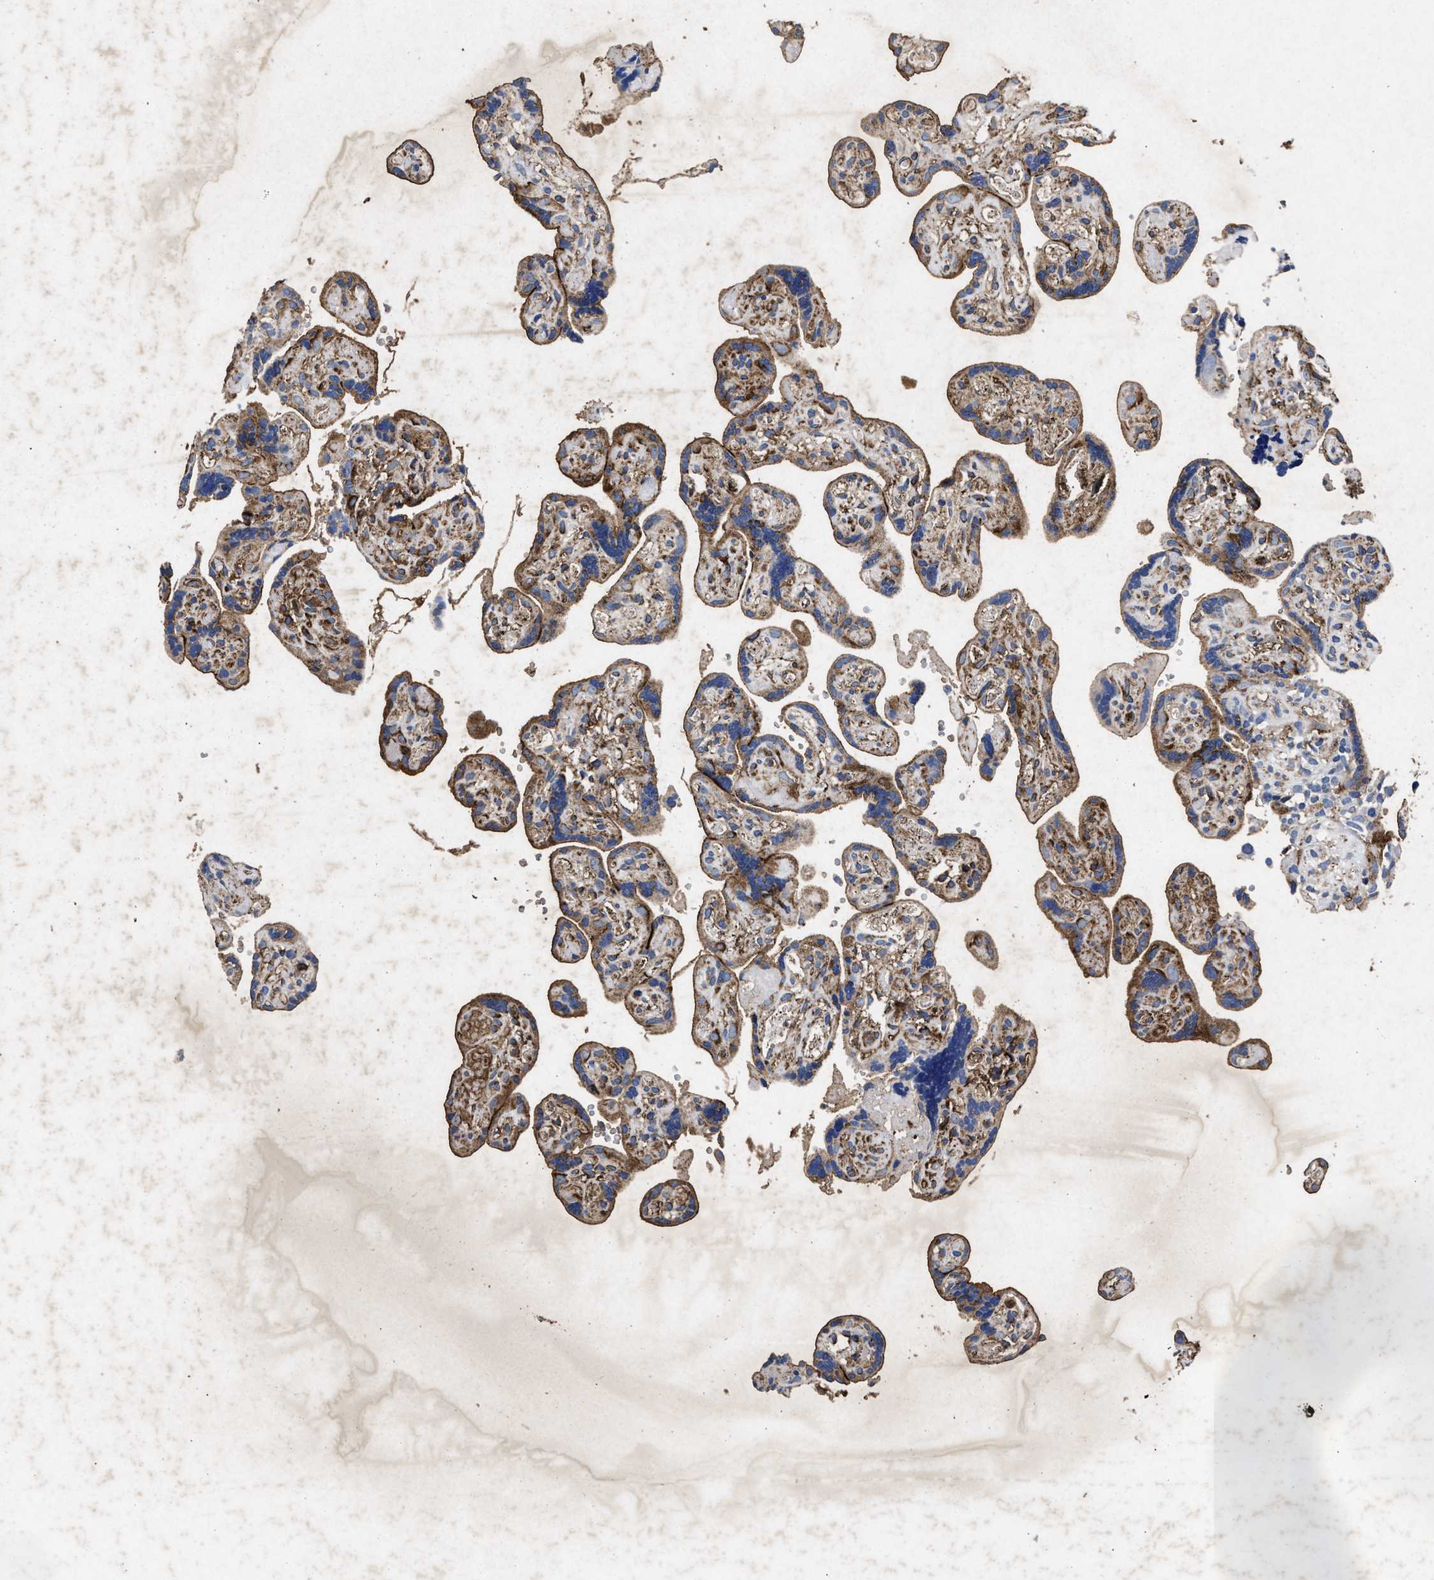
{"staining": {"intensity": "moderate", "quantity": ">75%", "location": "cytoplasmic/membranous"}, "tissue": "placenta", "cell_type": "Decidual cells", "image_type": "normal", "snomed": [{"axis": "morphology", "description": "Normal tissue, NOS"}, {"axis": "topography", "description": "Placenta"}], "caption": "Placenta stained with a brown dye shows moderate cytoplasmic/membranous positive expression in approximately >75% of decidual cells.", "gene": "LTB4R2", "patient": {"sex": "female", "age": 30}}